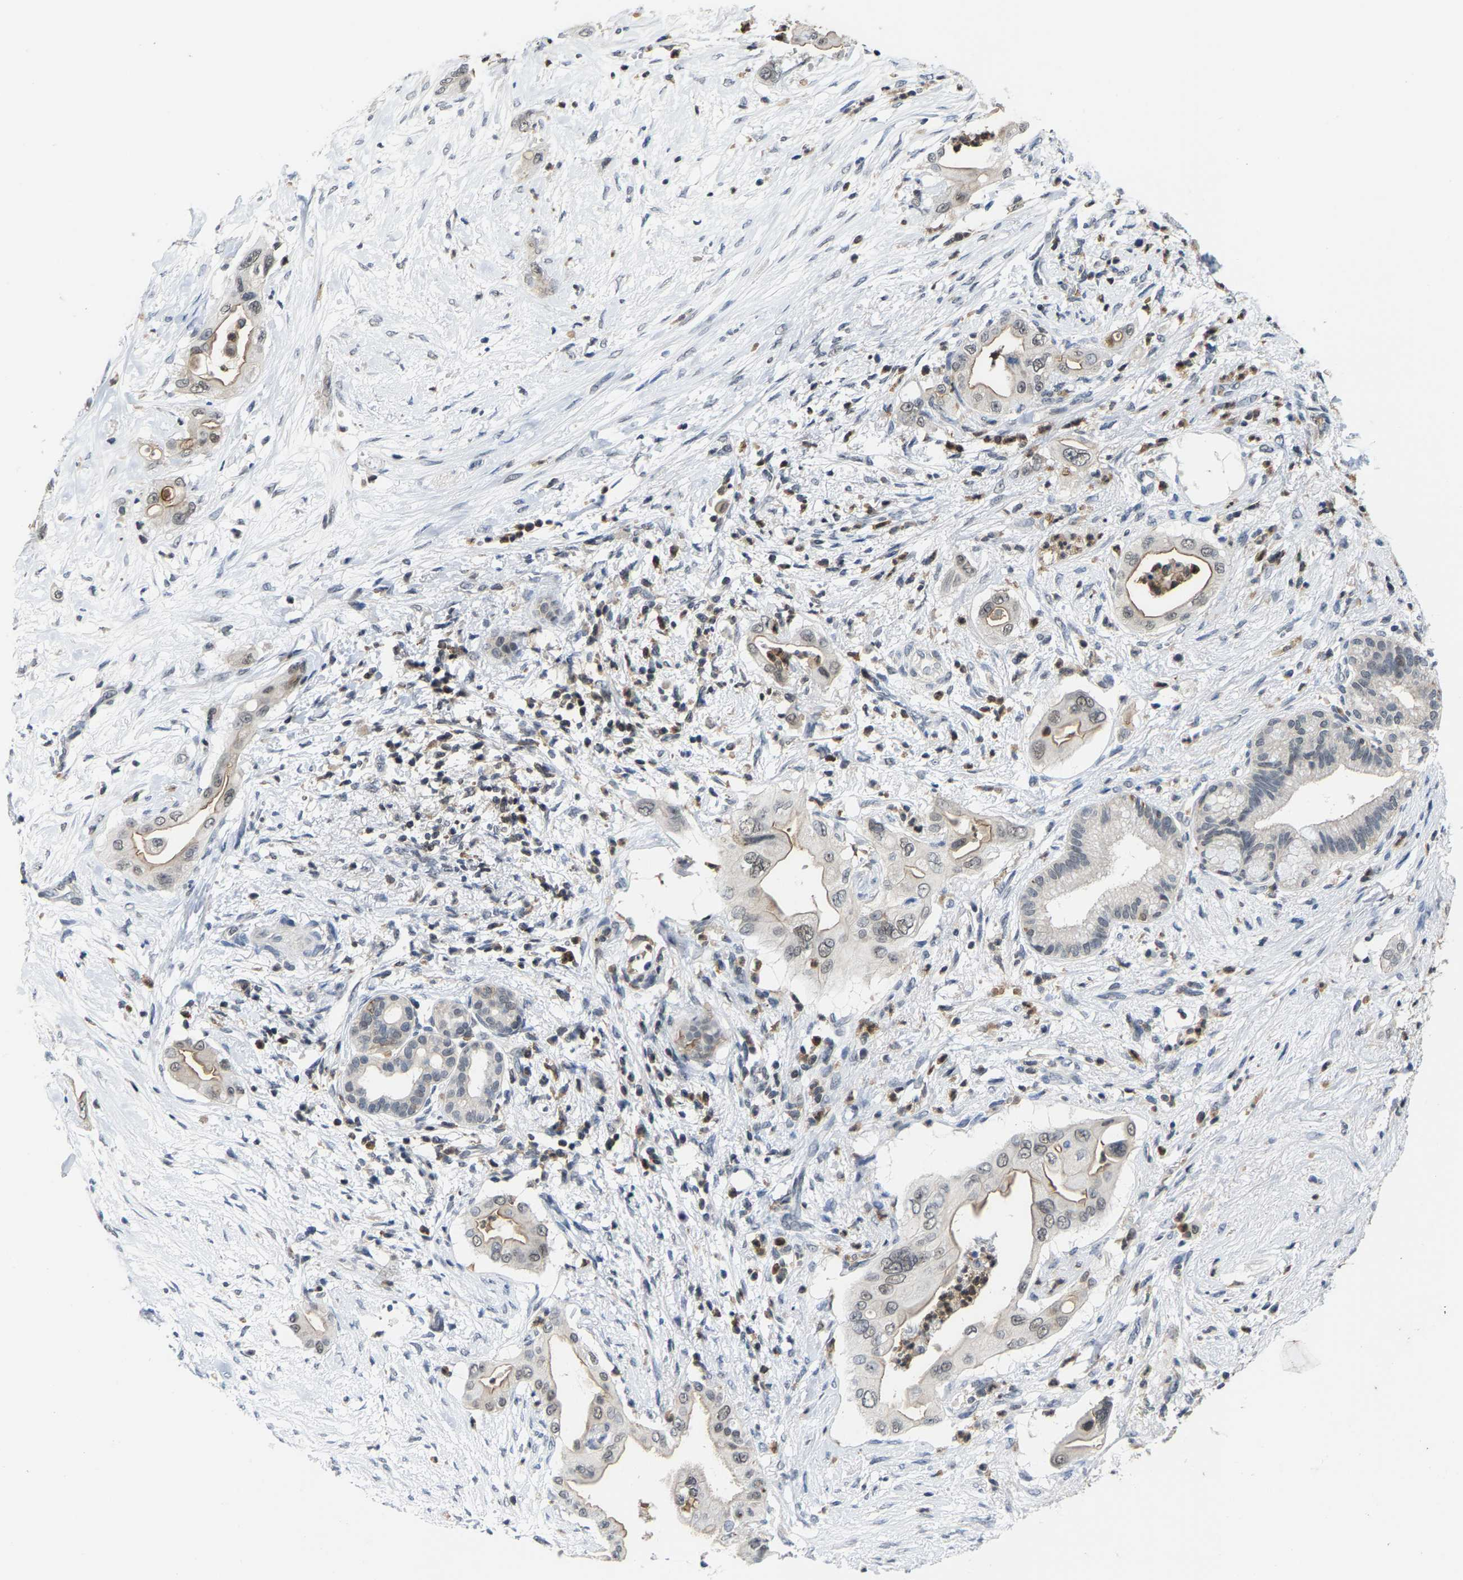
{"staining": {"intensity": "weak", "quantity": "<25%", "location": "cytoplasmic/membranous,nuclear"}, "tissue": "pancreatic cancer", "cell_type": "Tumor cells", "image_type": "cancer", "snomed": [{"axis": "morphology", "description": "Adenocarcinoma, NOS"}, {"axis": "topography", "description": "Pancreas"}], "caption": "High magnification brightfield microscopy of pancreatic adenocarcinoma stained with DAB (3,3'-diaminobenzidine) (brown) and counterstained with hematoxylin (blue): tumor cells show no significant expression.", "gene": "FGD3", "patient": {"sex": "male", "age": 59}}